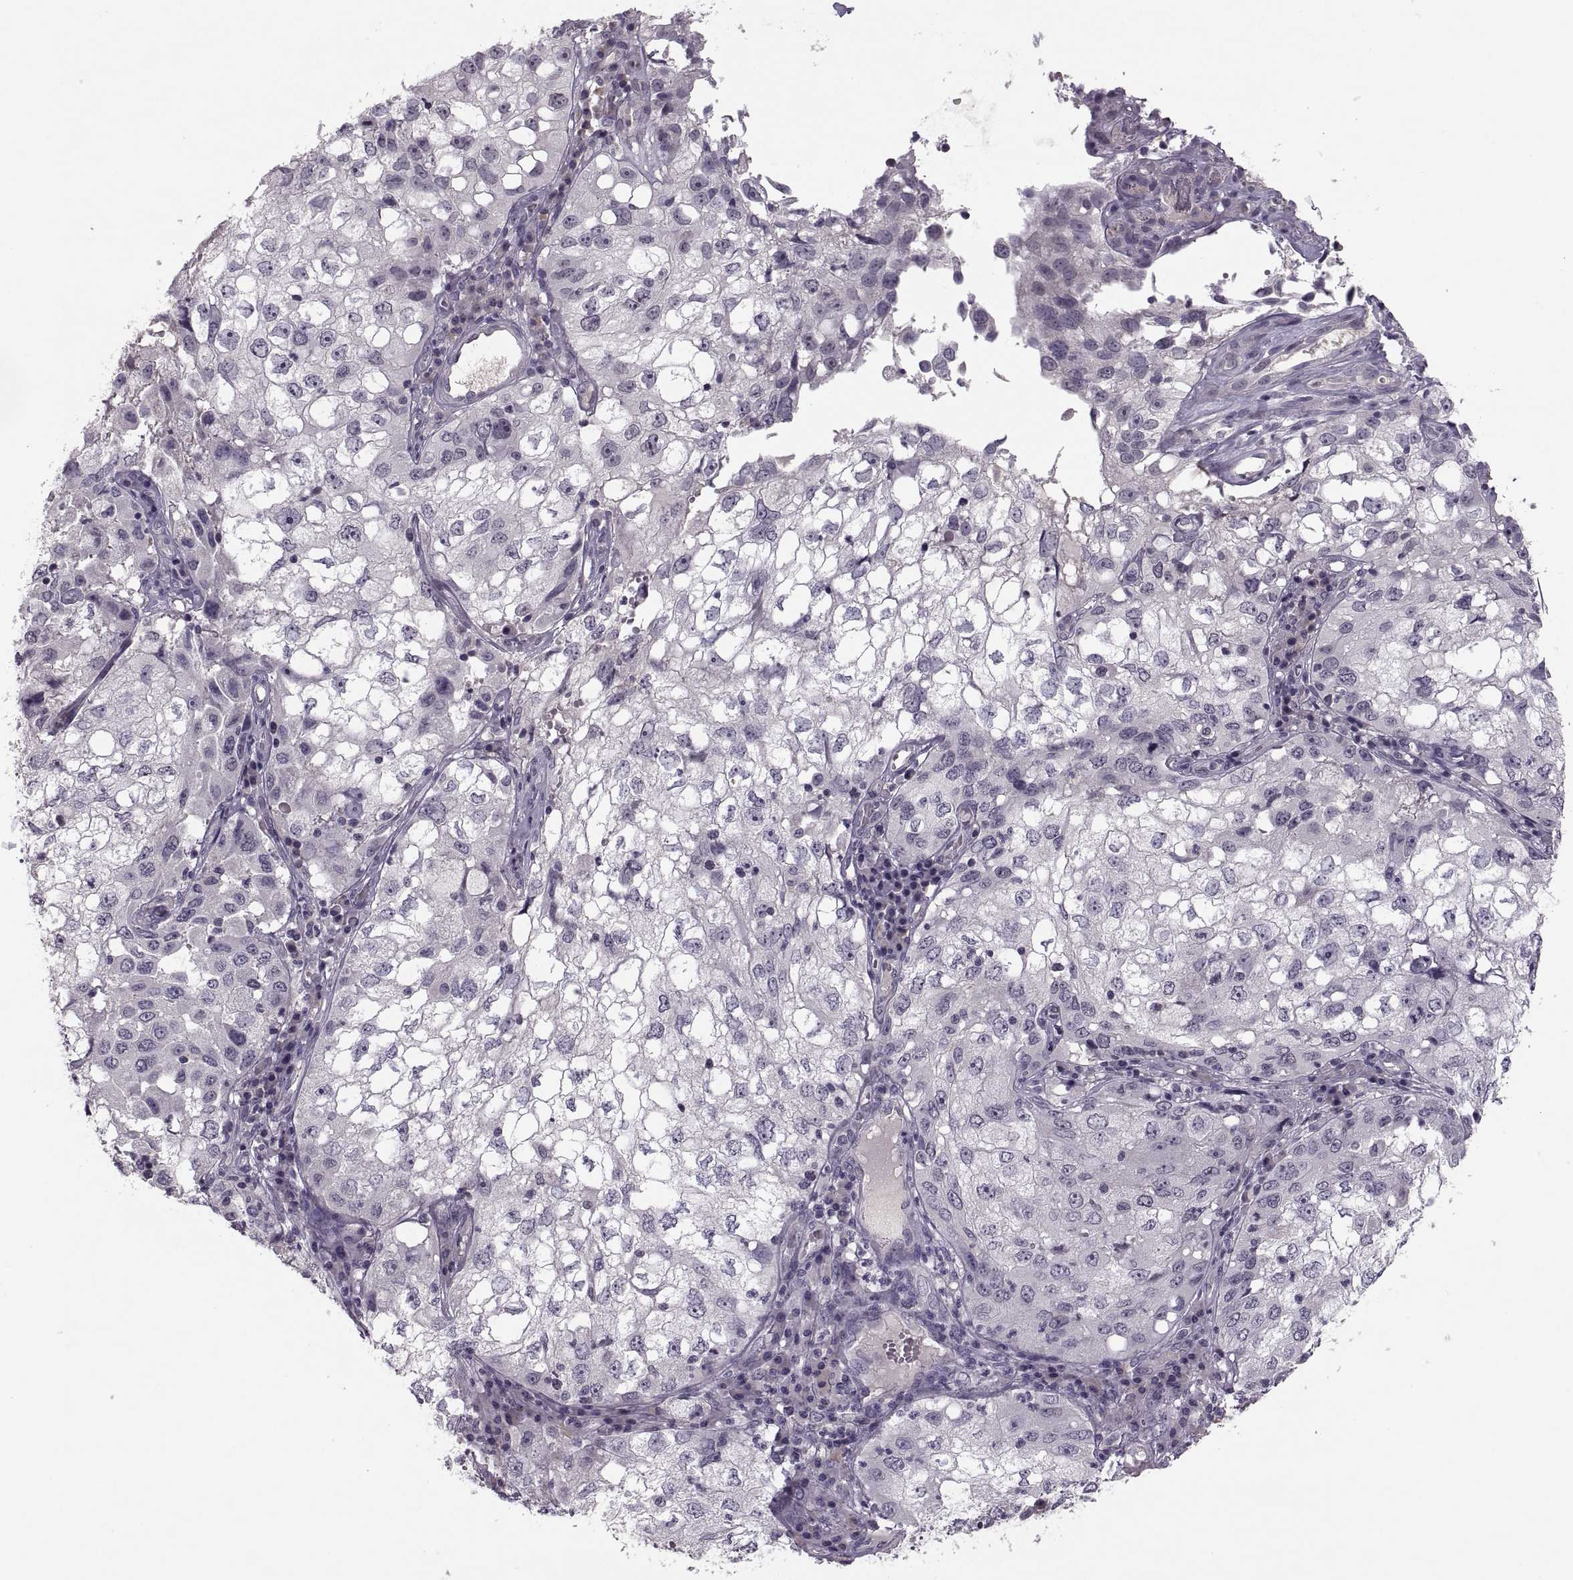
{"staining": {"intensity": "negative", "quantity": "none", "location": "none"}, "tissue": "cervical cancer", "cell_type": "Tumor cells", "image_type": "cancer", "snomed": [{"axis": "morphology", "description": "Squamous cell carcinoma, NOS"}, {"axis": "topography", "description": "Cervix"}], "caption": "DAB immunohistochemical staining of cervical squamous cell carcinoma reveals no significant positivity in tumor cells. The staining was performed using DAB to visualize the protein expression in brown, while the nuclei were stained in blue with hematoxylin (Magnification: 20x).", "gene": "CACNA1F", "patient": {"sex": "female", "age": 36}}